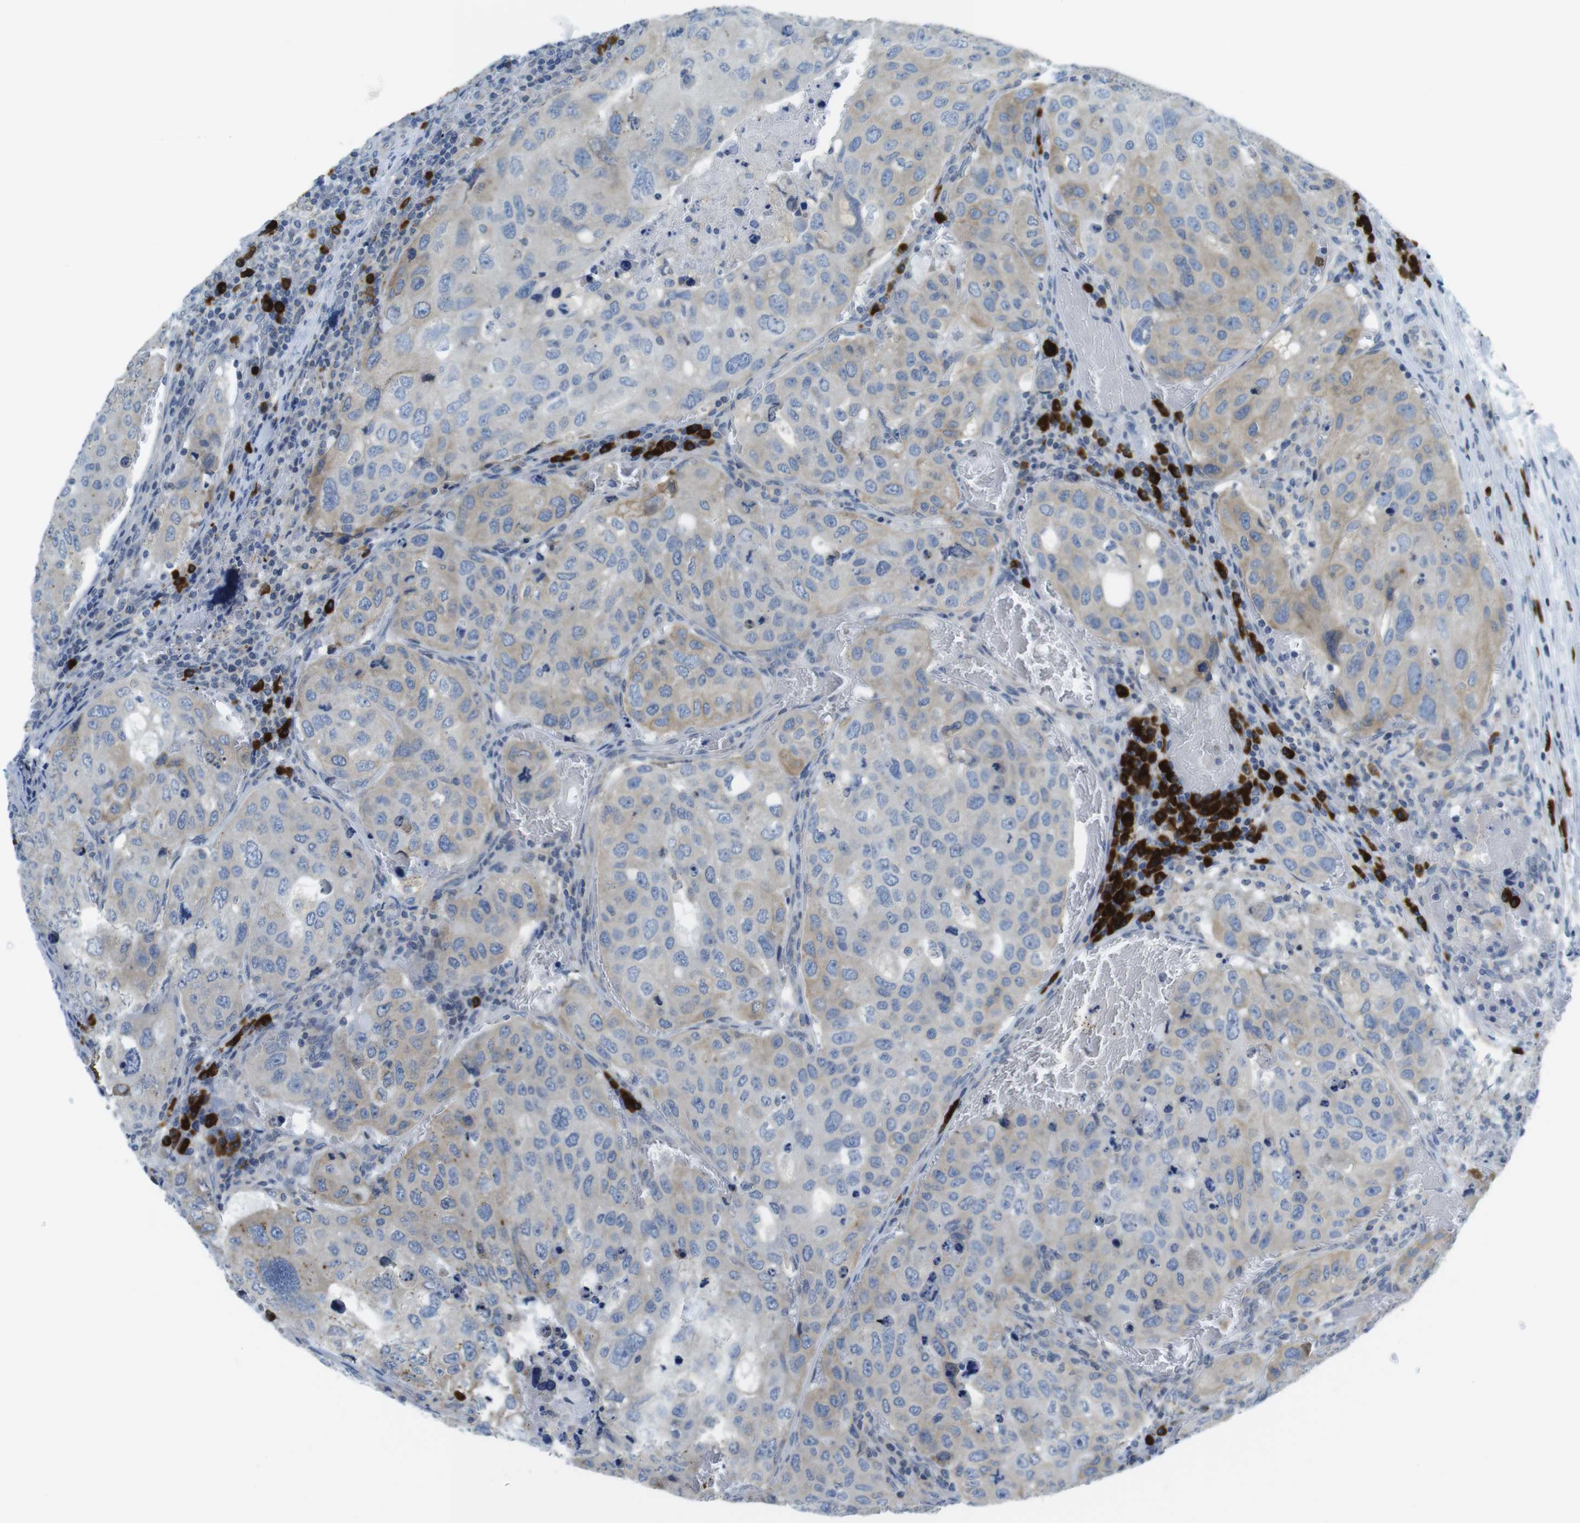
{"staining": {"intensity": "weak", "quantity": "25%-75%", "location": "cytoplasmic/membranous"}, "tissue": "urothelial cancer", "cell_type": "Tumor cells", "image_type": "cancer", "snomed": [{"axis": "morphology", "description": "Urothelial carcinoma, High grade"}, {"axis": "topography", "description": "Lymph node"}, {"axis": "topography", "description": "Urinary bladder"}], "caption": "High-power microscopy captured an immunohistochemistry image of urothelial carcinoma (high-grade), revealing weak cytoplasmic/membranous positivity in about 25%-75% of tumor cells. (DAB (3,3'-diaminobenzidine) IHC, brown staining for protein, blue staining for nuclei).", "gene": "CLPTM1L", "patient": {"sex": "male", "age": 51}}